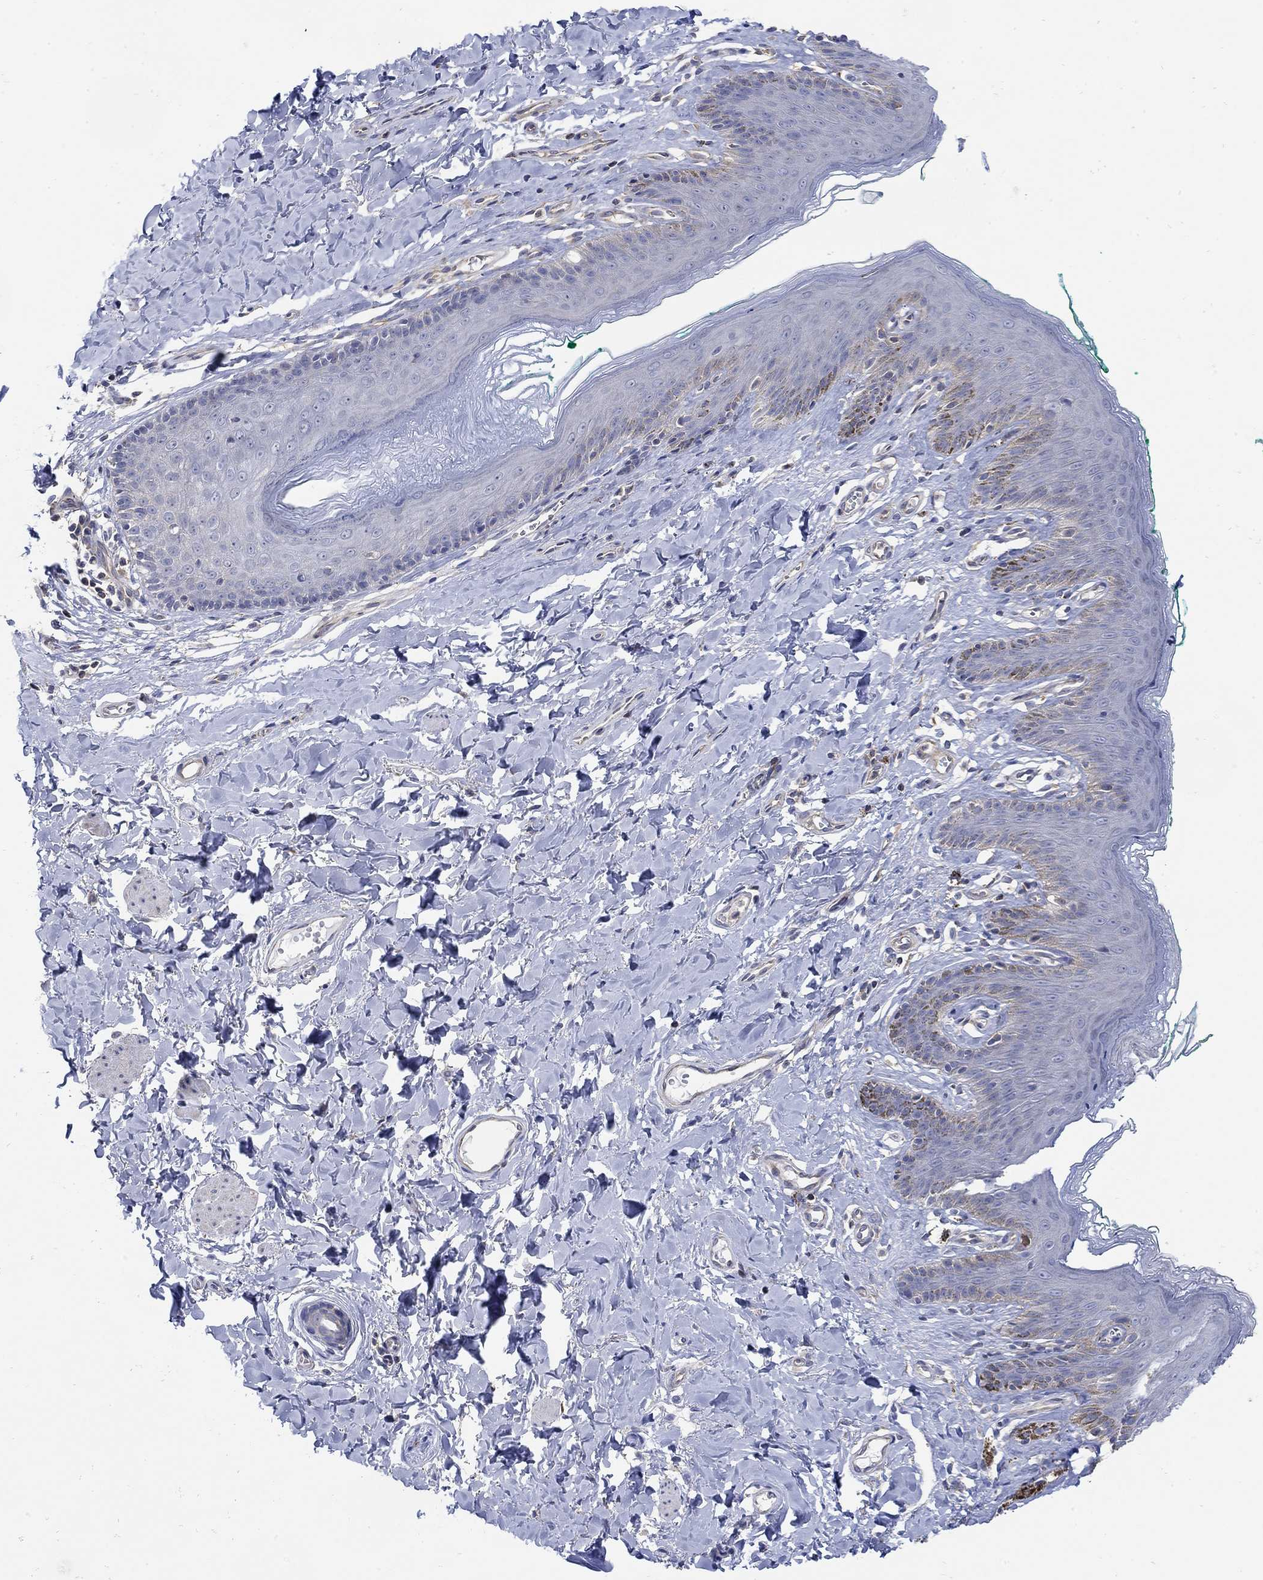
{"staining": {"intensity": "negative", "quantity": "none", "location": "none"}, "tissue": "skin", "cell_type": "Epidermal cells", "image_type": "normal", "snomed": [{"axis": "morphology", "description": "Normal tissue, NOS"}, {"axis": "topography", "description": "Vulva"}], "caption": "This is a image of immunohistochemistry (IHC) staining of benign skin, which shows no expression in epidermal cells.", "gene": "TEKT3", "patient": {"sex": "female", "age": 66}}